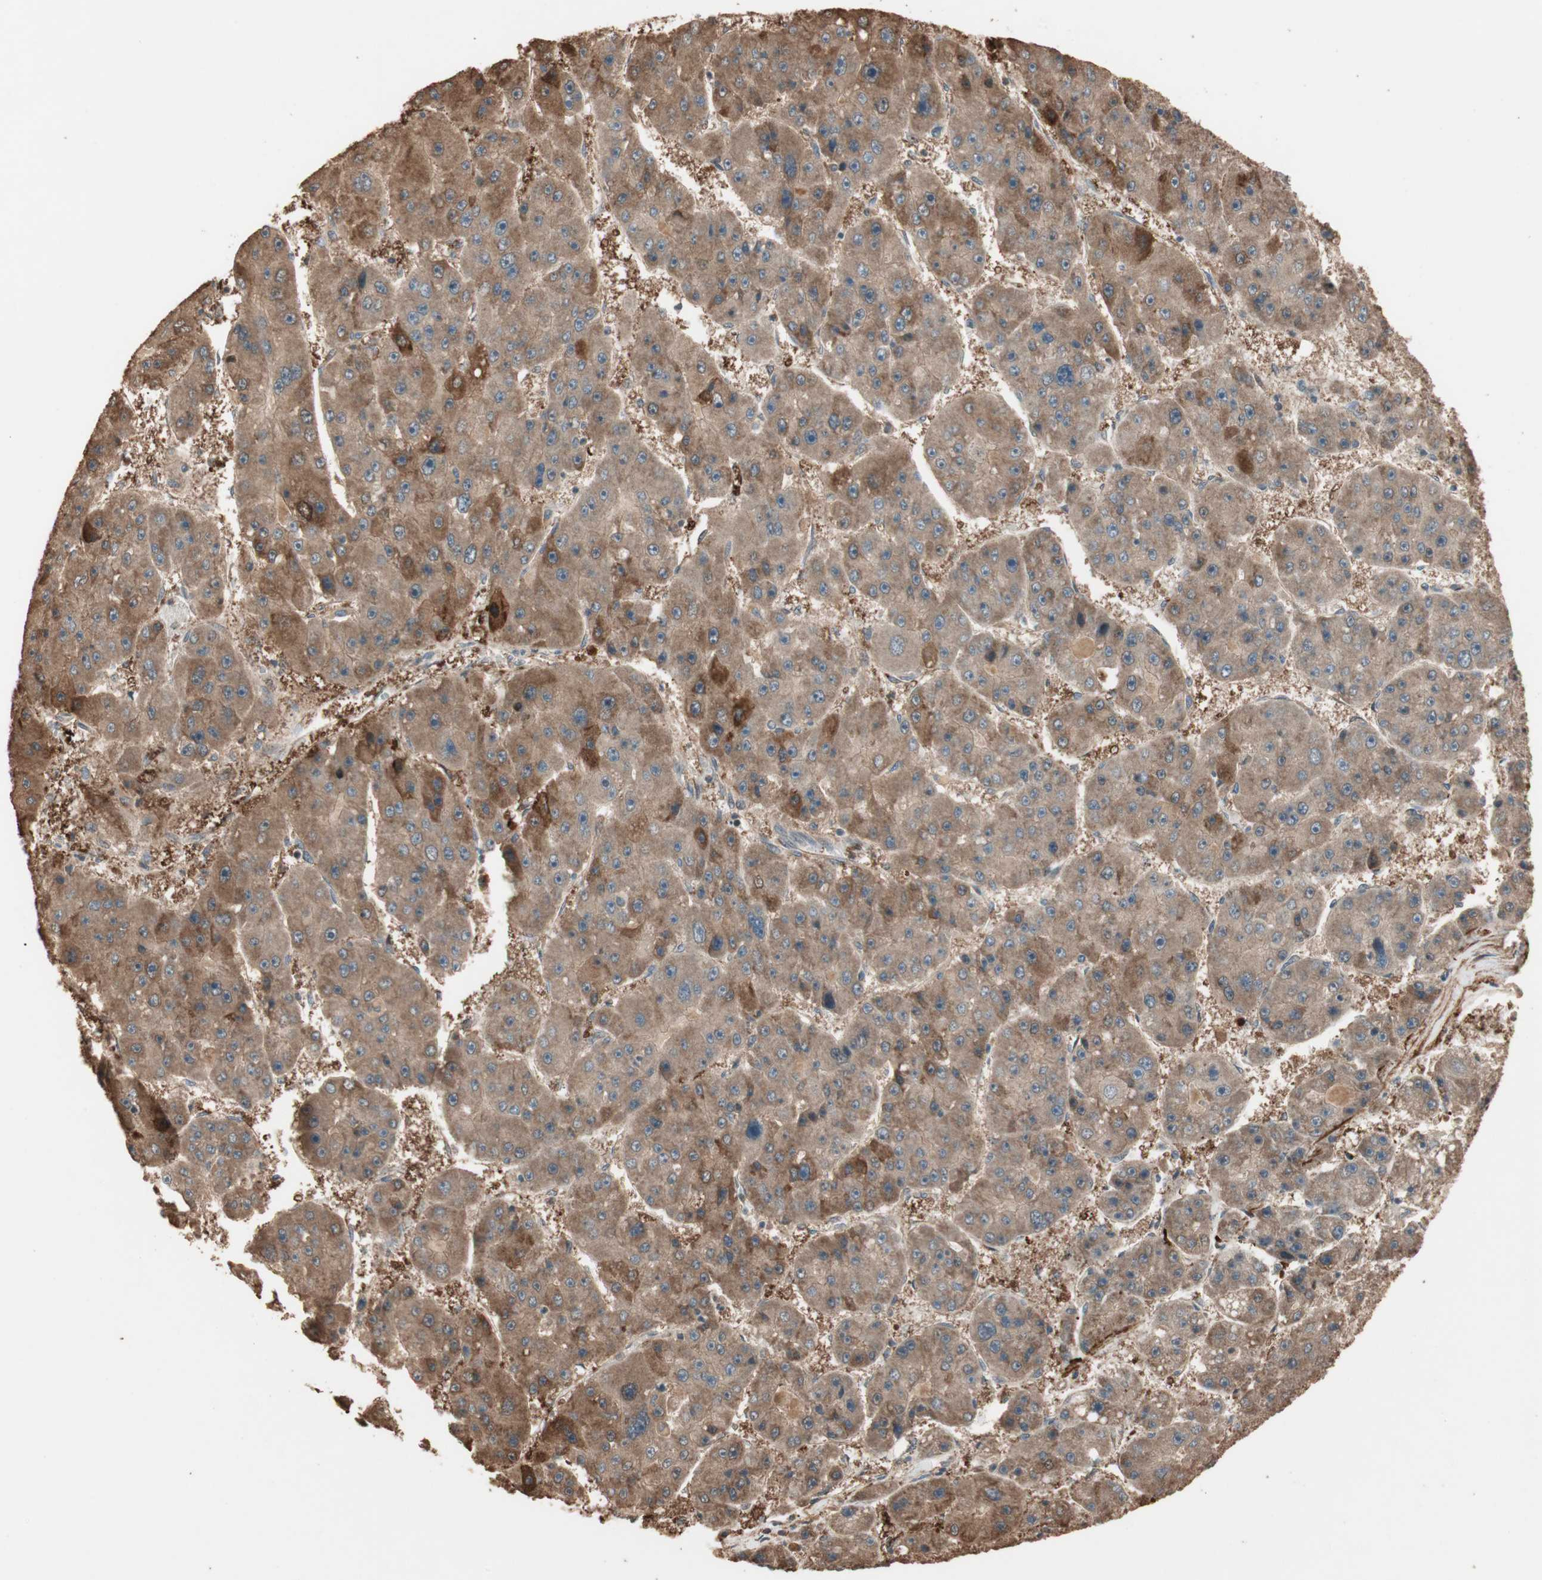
{"staining": {"intensity": "moderate", "quantity": ">75%", "location": "cytoplasmic/membranous"}, "tissue": "liver cancer", "cell_type": "Tumor cells", "image_type": "cancer", "snomed": [{"axis": "morphology", "description": "Carcinoma, Hepatocellular, NOS"}, {"axis": "topography", "description": "Liver"}], "caption": "Liver cancer stained for a protein displays moderate cytoplasmic/membranous positivity in tumor cells.", "gene": "USP20", "patient": {"sex": "female", "age": 61}}